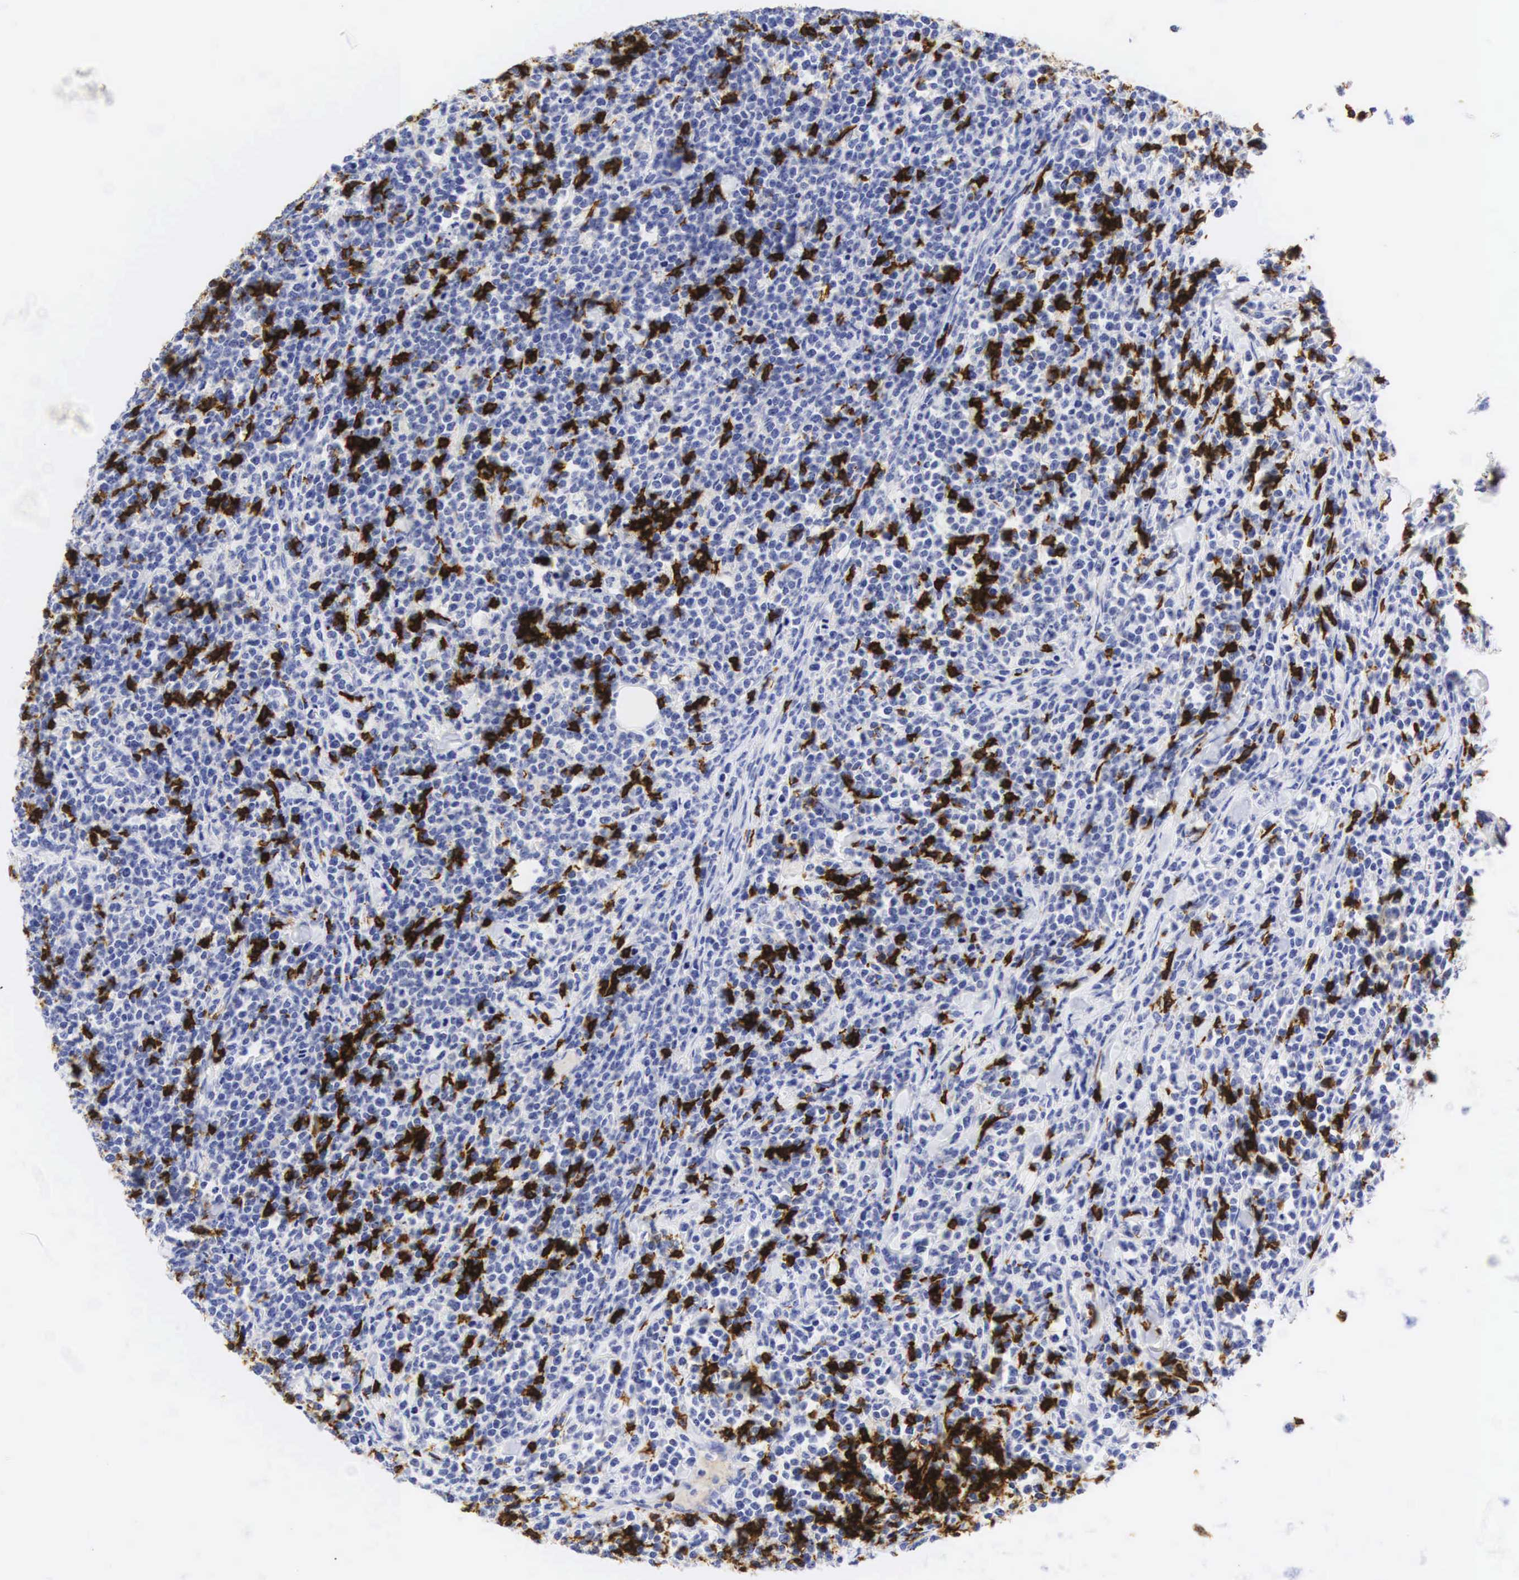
{"staining": {"intensity": "strong", "quantity": "25%-75%", "location": "cytoplasmic/membranous,nuclear"}, "tissue": "lymphoma", "cell_type": "Tumor cells", "image_type": "cancer", "snomed": [{"axis": "morphology", "description": "Malignant lymphoma, non-Hodgkin's type, High grade"}, {"axis": "topography", "description": "Small intestine"}, {"axis": "topography", "description": "Colon"}], "caption": "Human high-grade malignant lymphoma, non-Hodgkin's type stained with a protein marker exhibits strong staining in tumor cells.", "gene": "CD8A", "patient": {"sex": "male", "age": 8}}